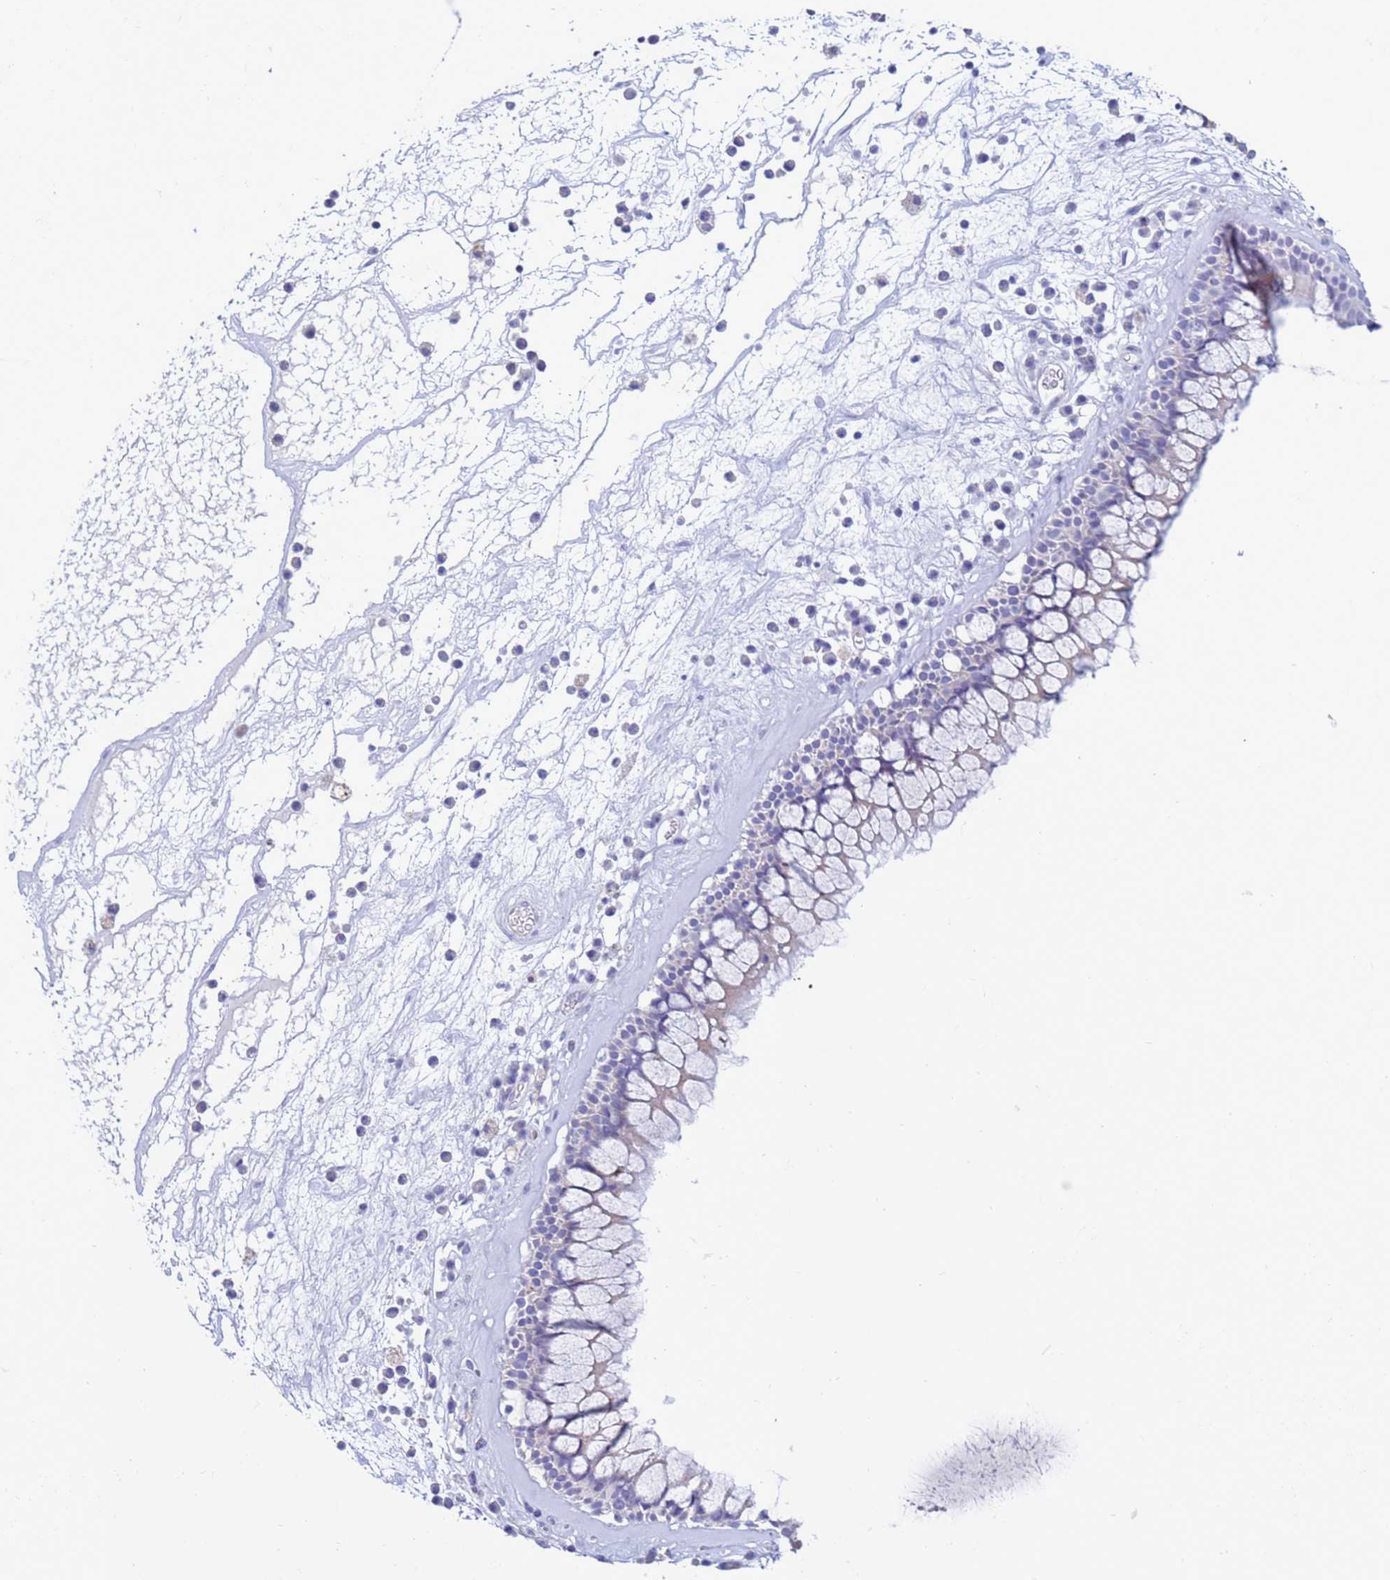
{"staining": {"intensity": "negative", "quantity": "none", "location": "none"}, "tissue": "nasopharynx", "cell_type": "Respiratory epithelial cells", "image_type": "normal", "snomed": [{"axis": "morphology", "description": "Normal tissue, NOS"}, {"axis": "morphology", "description": "Inflammation, NOS"}, {"axis": "topography", "description": "Nasopharynx"}], "caption": "Immunohistochemistry (IHC) of normal nasopharynx exhibits no staining in respiratory epithelial cells.", "gene": "ABHD17B", "patient": {"sex": "male", "age": 70}}